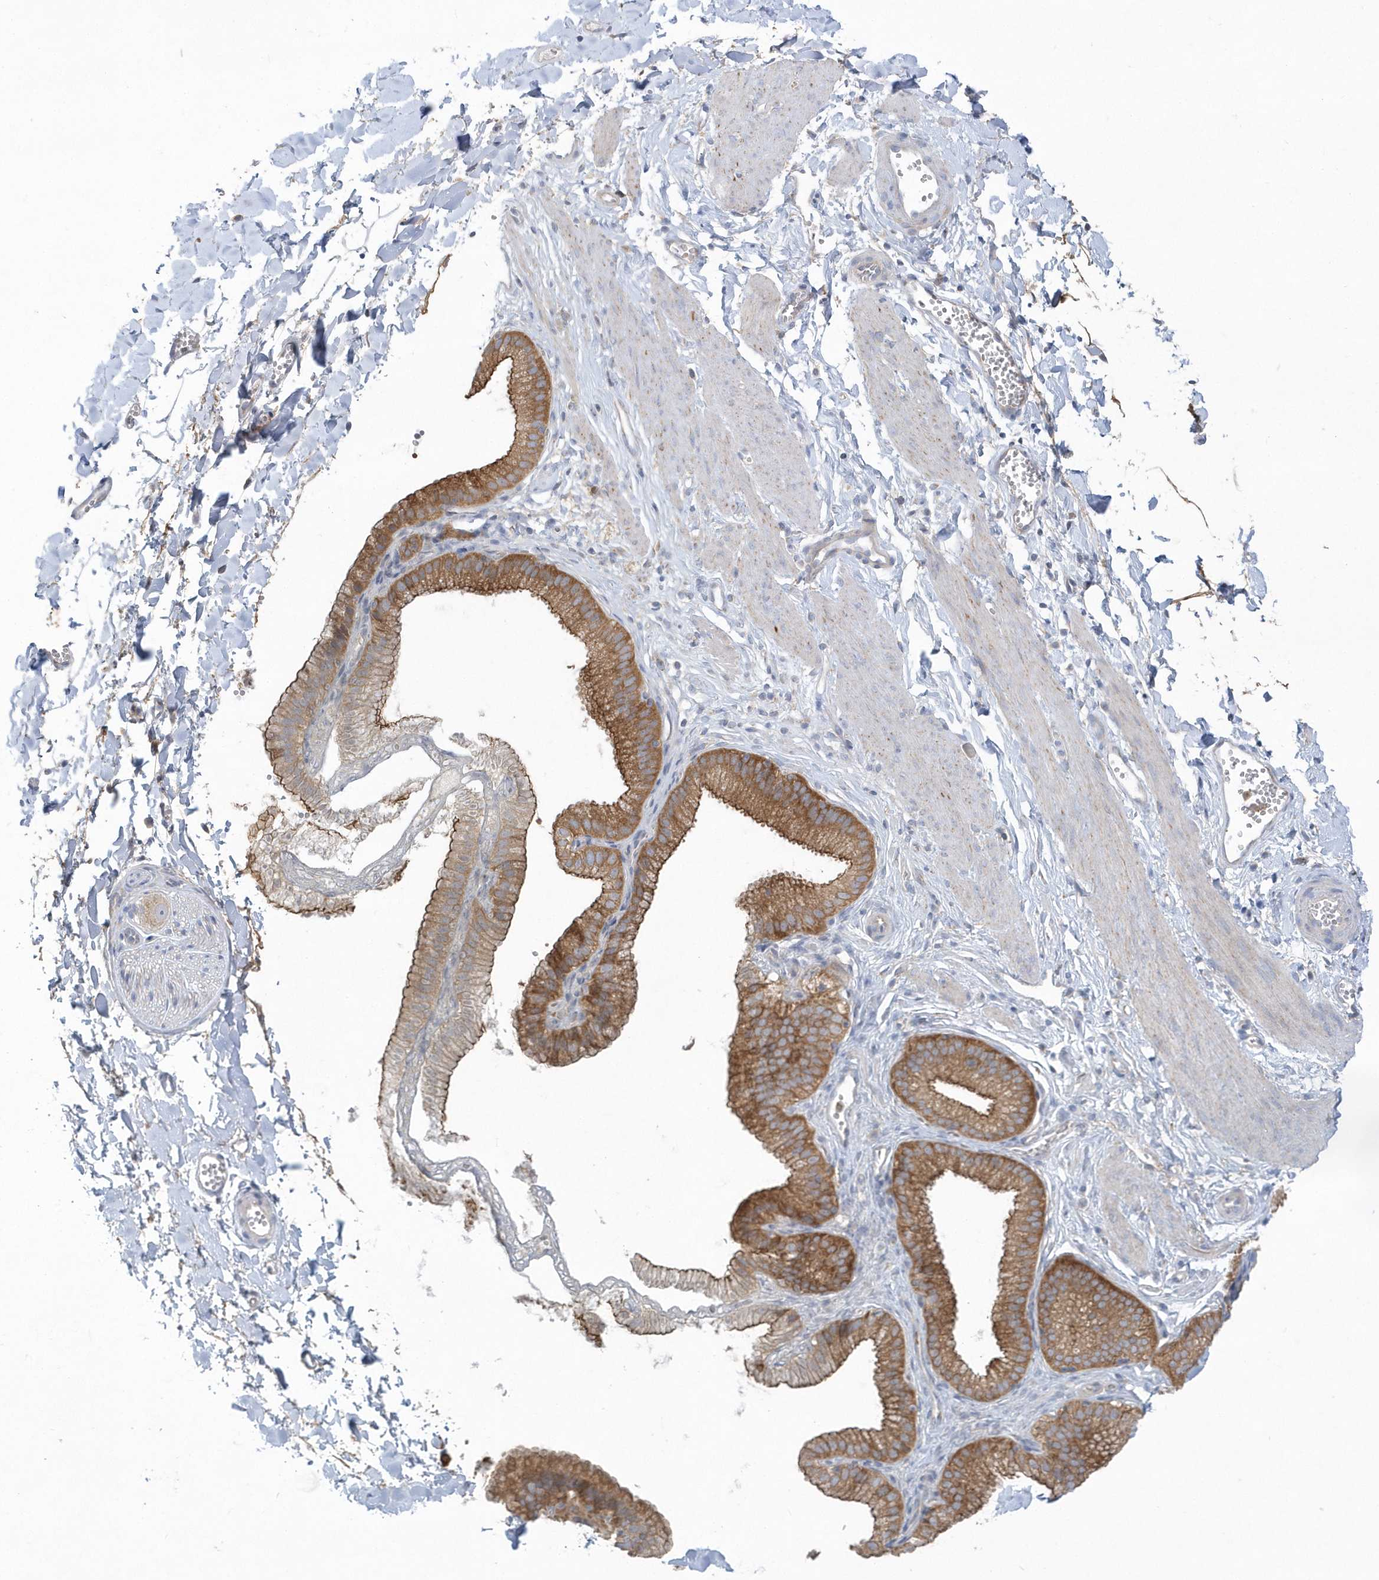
{"staining": {"intensity": "negative", "quantity": "none", "location": "none"}, "tissue": "adipose tissue", "cell_type": "Adipocytes", "image_type": "normal", "snomed": [{"axis": "morphology", "description": "Normal tissue, NOS"}, {"axis": "topography", "description": "Gallbladder"}, {"axis": "topography", "description": "Peripheral nerve tissue"}], "caption": "This is an immunohistochemistry (IHC) image of unremarkable adipose tissue. There is no staining in adipocytes.", "gene": "DNAJC18", "patient": {"sex": "male", "age": 38}}